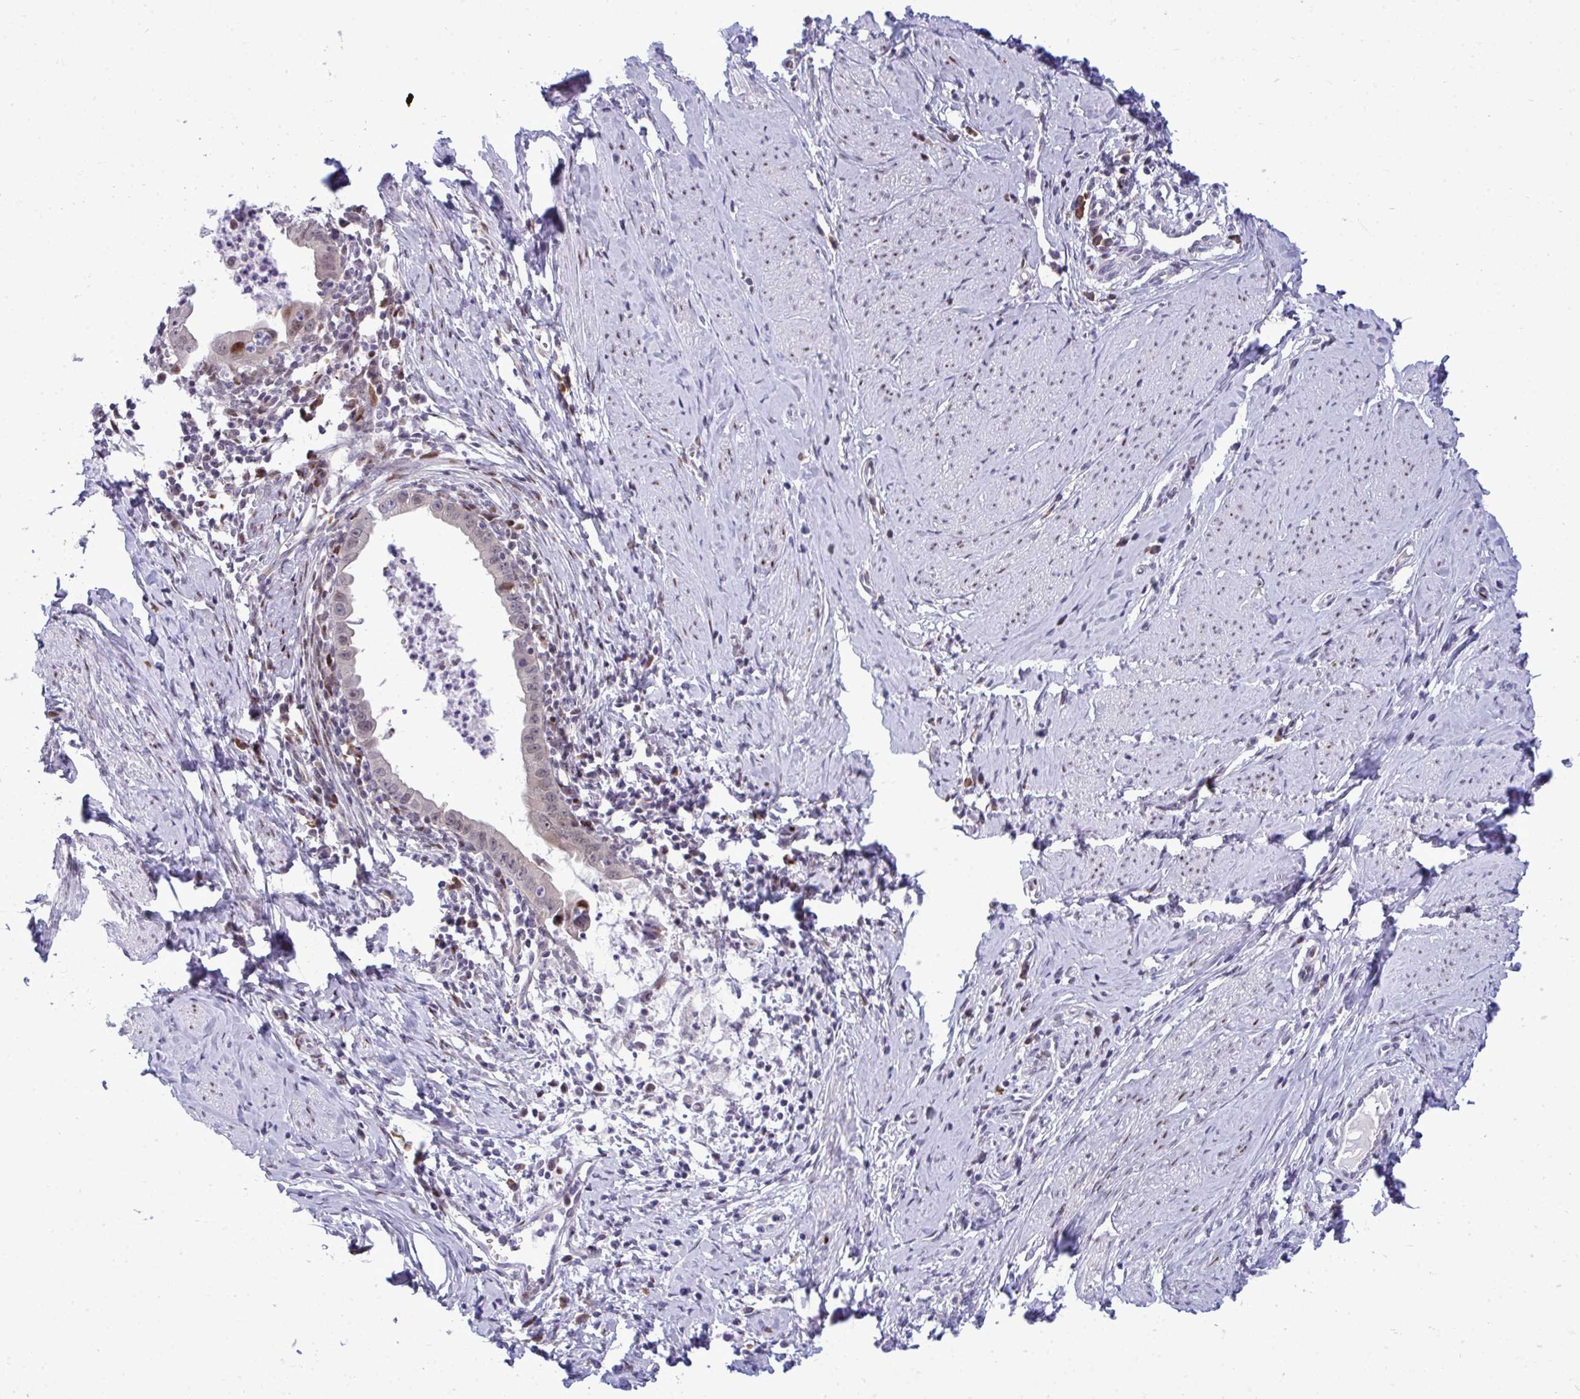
{"staining": {"intensity": "moderate", "quantity": "<25%", "location": "nuclear"}, "tissue": "cervical cancer", "cell_type": "Tumor cells", "image_type": "cancer", "snomed": [{"axis": "morphology", "description": "Adenocarcinoma, NOS"}, {"axis": "topography", "description": "Cervix"}], "caption": "Cervical cancer (adenocarcinoma) stained with immunohistochemistry shows moderate nuclear expression in approximately <25% of tumor cells.", "gene": "TAB1", "patient": {"sex": "female", "age": 36}}